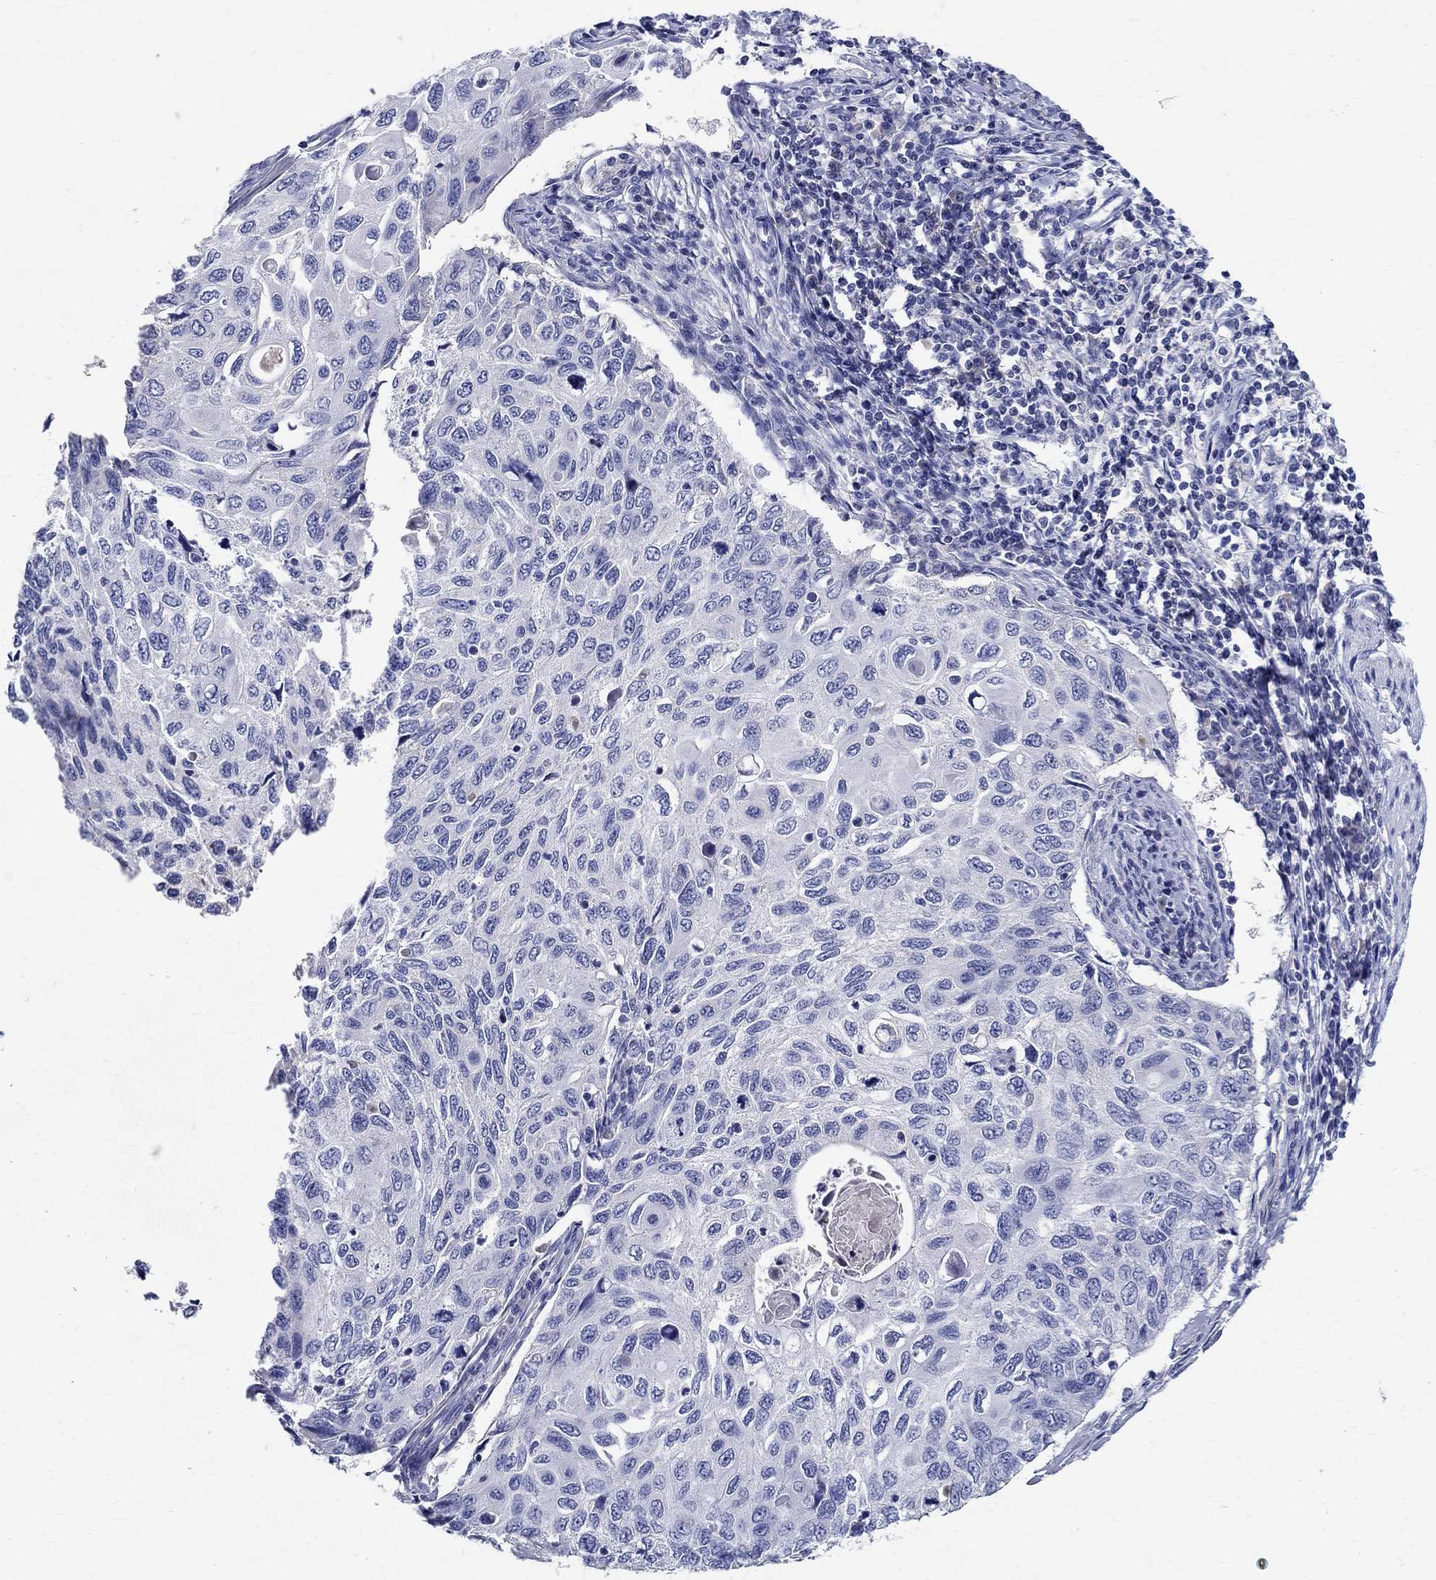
{"staining": {"intensity": "negative", "quantity": "none", "location": "none"}, "tissue": "cervical cancer", "cell_type": "Tumor cells", "image_type": "cancer", "snomed": [{"axis": "morphology", "description": "Squamous cell carcinoma, NOS"}, {"axis": "topography", "description": "Cervix"}], "caption": "DAB immunohistochemical staining of human cervical cancer (squamous cell carcinoma) displays no significant positivity in tumor cells. (DAB IHC with hematoxylin counter stain).", "gene": "CRYGD", "patient": {"sex": "female", "age": 70}}